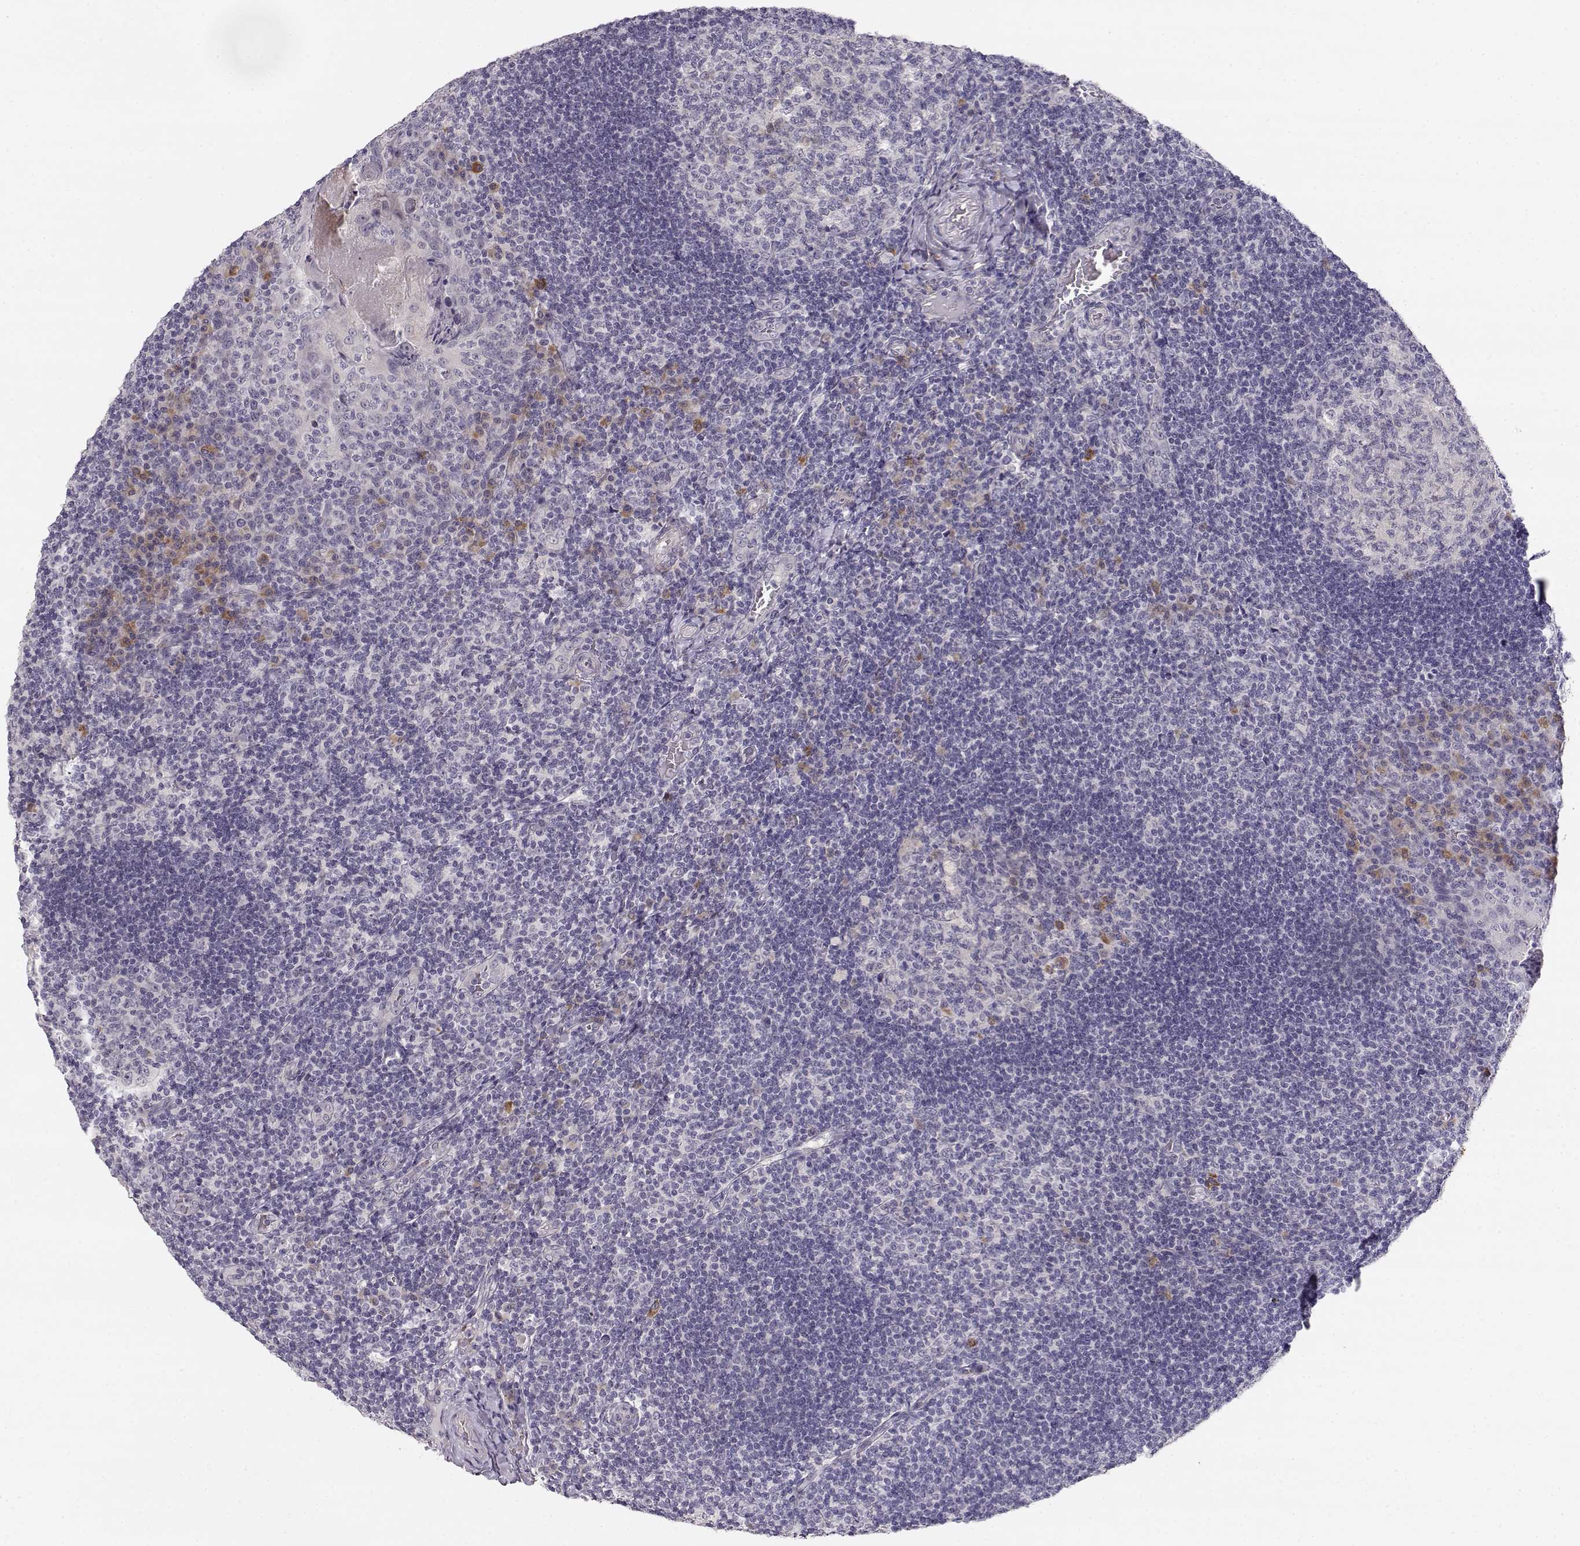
{"staining": {"intensity": "weak", "quantity": "<25%", "location": "cytoplasmic/membranous"}, "tissue": "tonsil", "cell_type": "Germinal center cells", "image_type": "normal", "snomed": [{"axis": "morphology", "description": "Normal tissue, NOS"}, {"axis": "topography", "description": "Tonsil"}], "caption": "An immunohistochemistry image of benign tonsil is shown. There is no staining in germinal center cells of tonsil. The staining was performed using DAB (3,3'-diaminobenzidine) to visualize the protein expression in brown, while the nuclei were stained in blue with hematoxylin (Magnification: 20x).", "gene": "TTC26", "patient": {"sex": "male", "age": 17}}